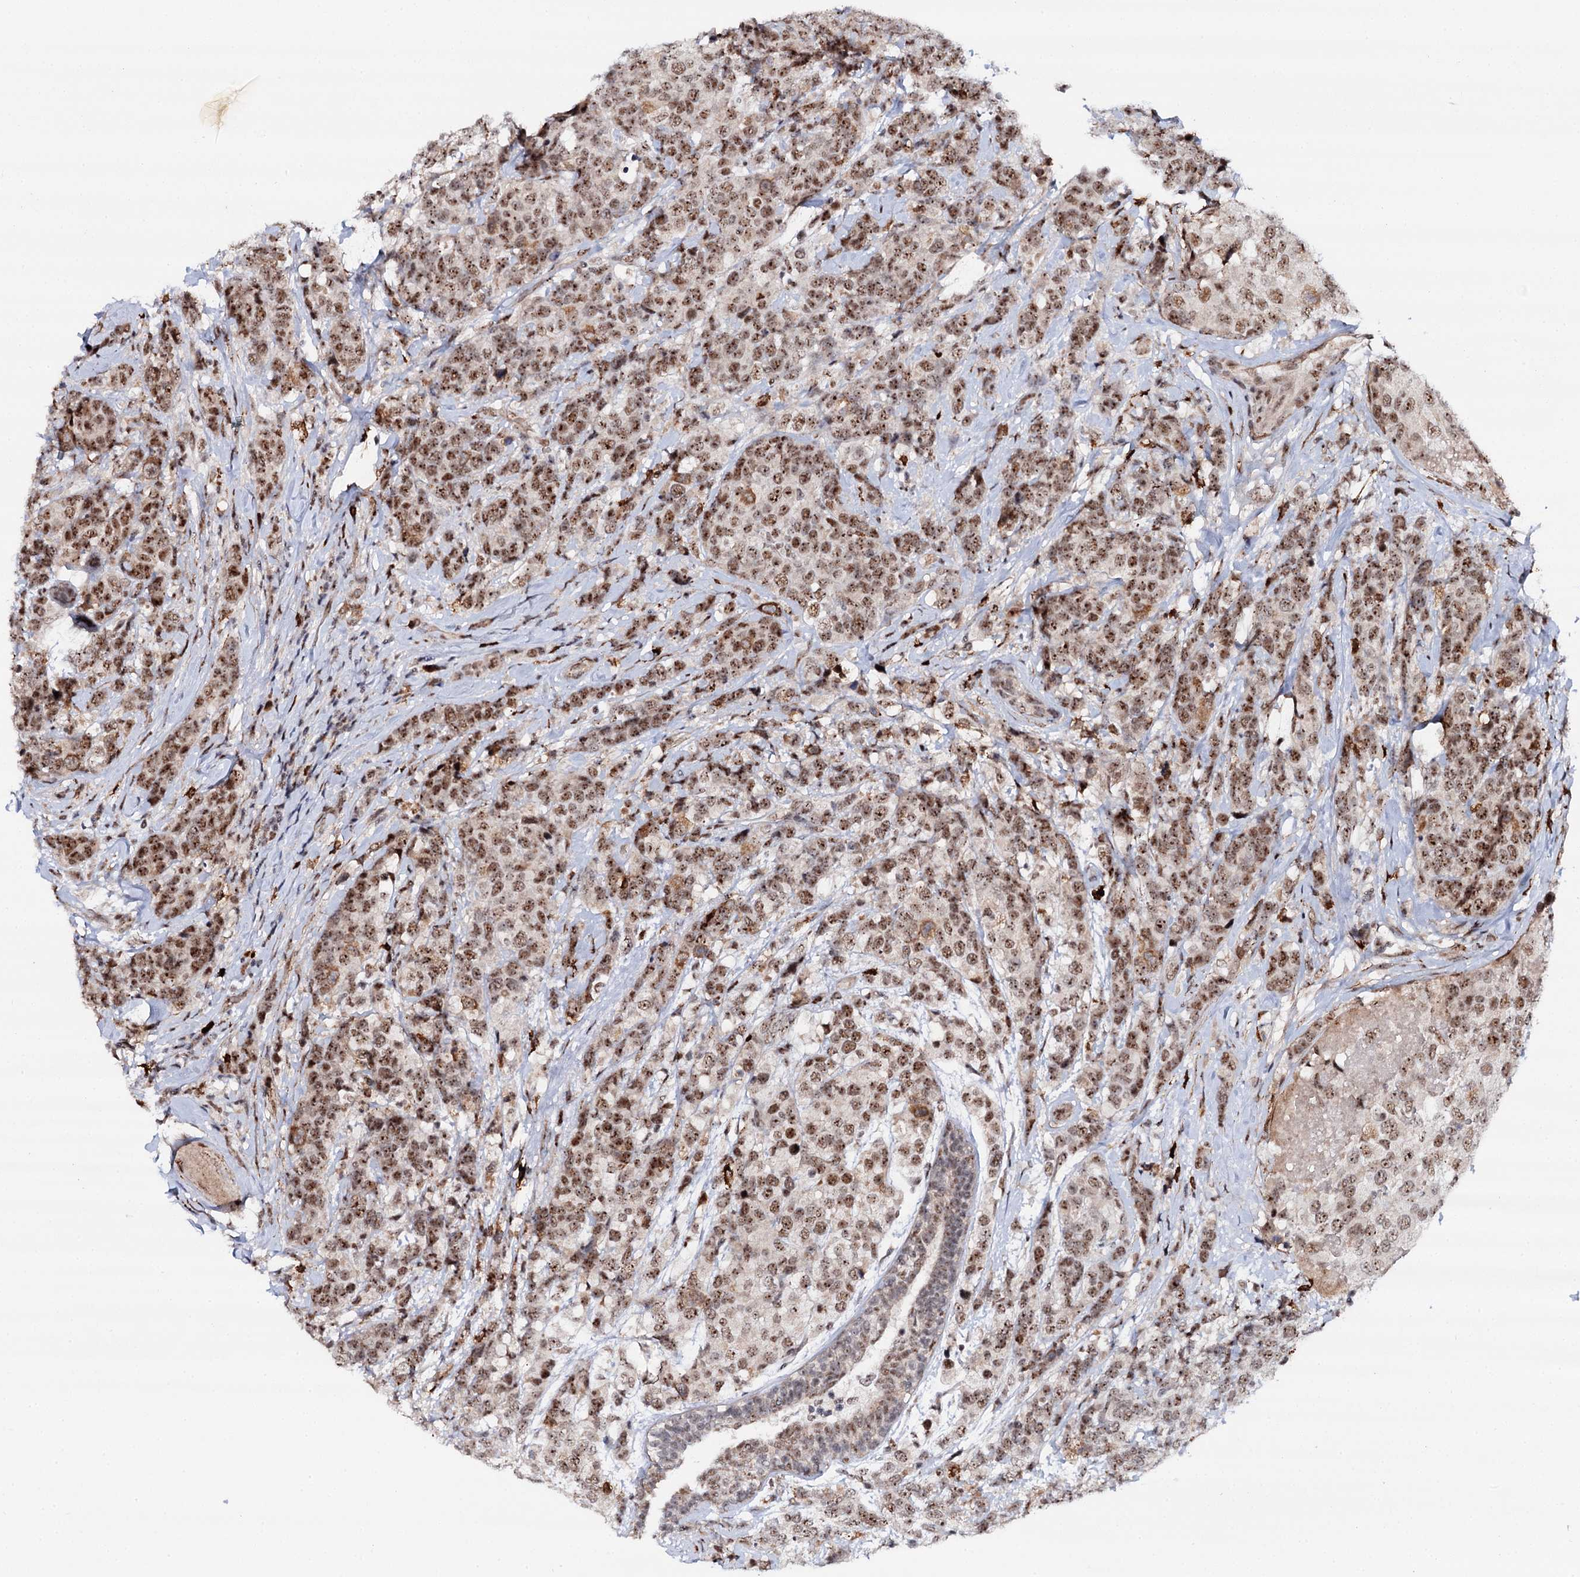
{"staining": {"intensity": "moderate", "quantity": ">75%", "location": "nuclear"}, "tissue": "breast cancer", "cell_type": "Tumor cells", "image_type": "cancer", "snomed": [{"axis": "morphology", "description": "Lobular carcinoma"}, {"axis": "topography", "description": "Breast"}], "caption": "An immunohistochemistry (IHC) micrograph of tumor tissue is shown. Protein staining in brown shows moderate nuclear positivity in breast lobular carcinoma within tumor cells.", "gene": "BUD13", "patient": {"sex": "female", "age": 59}}